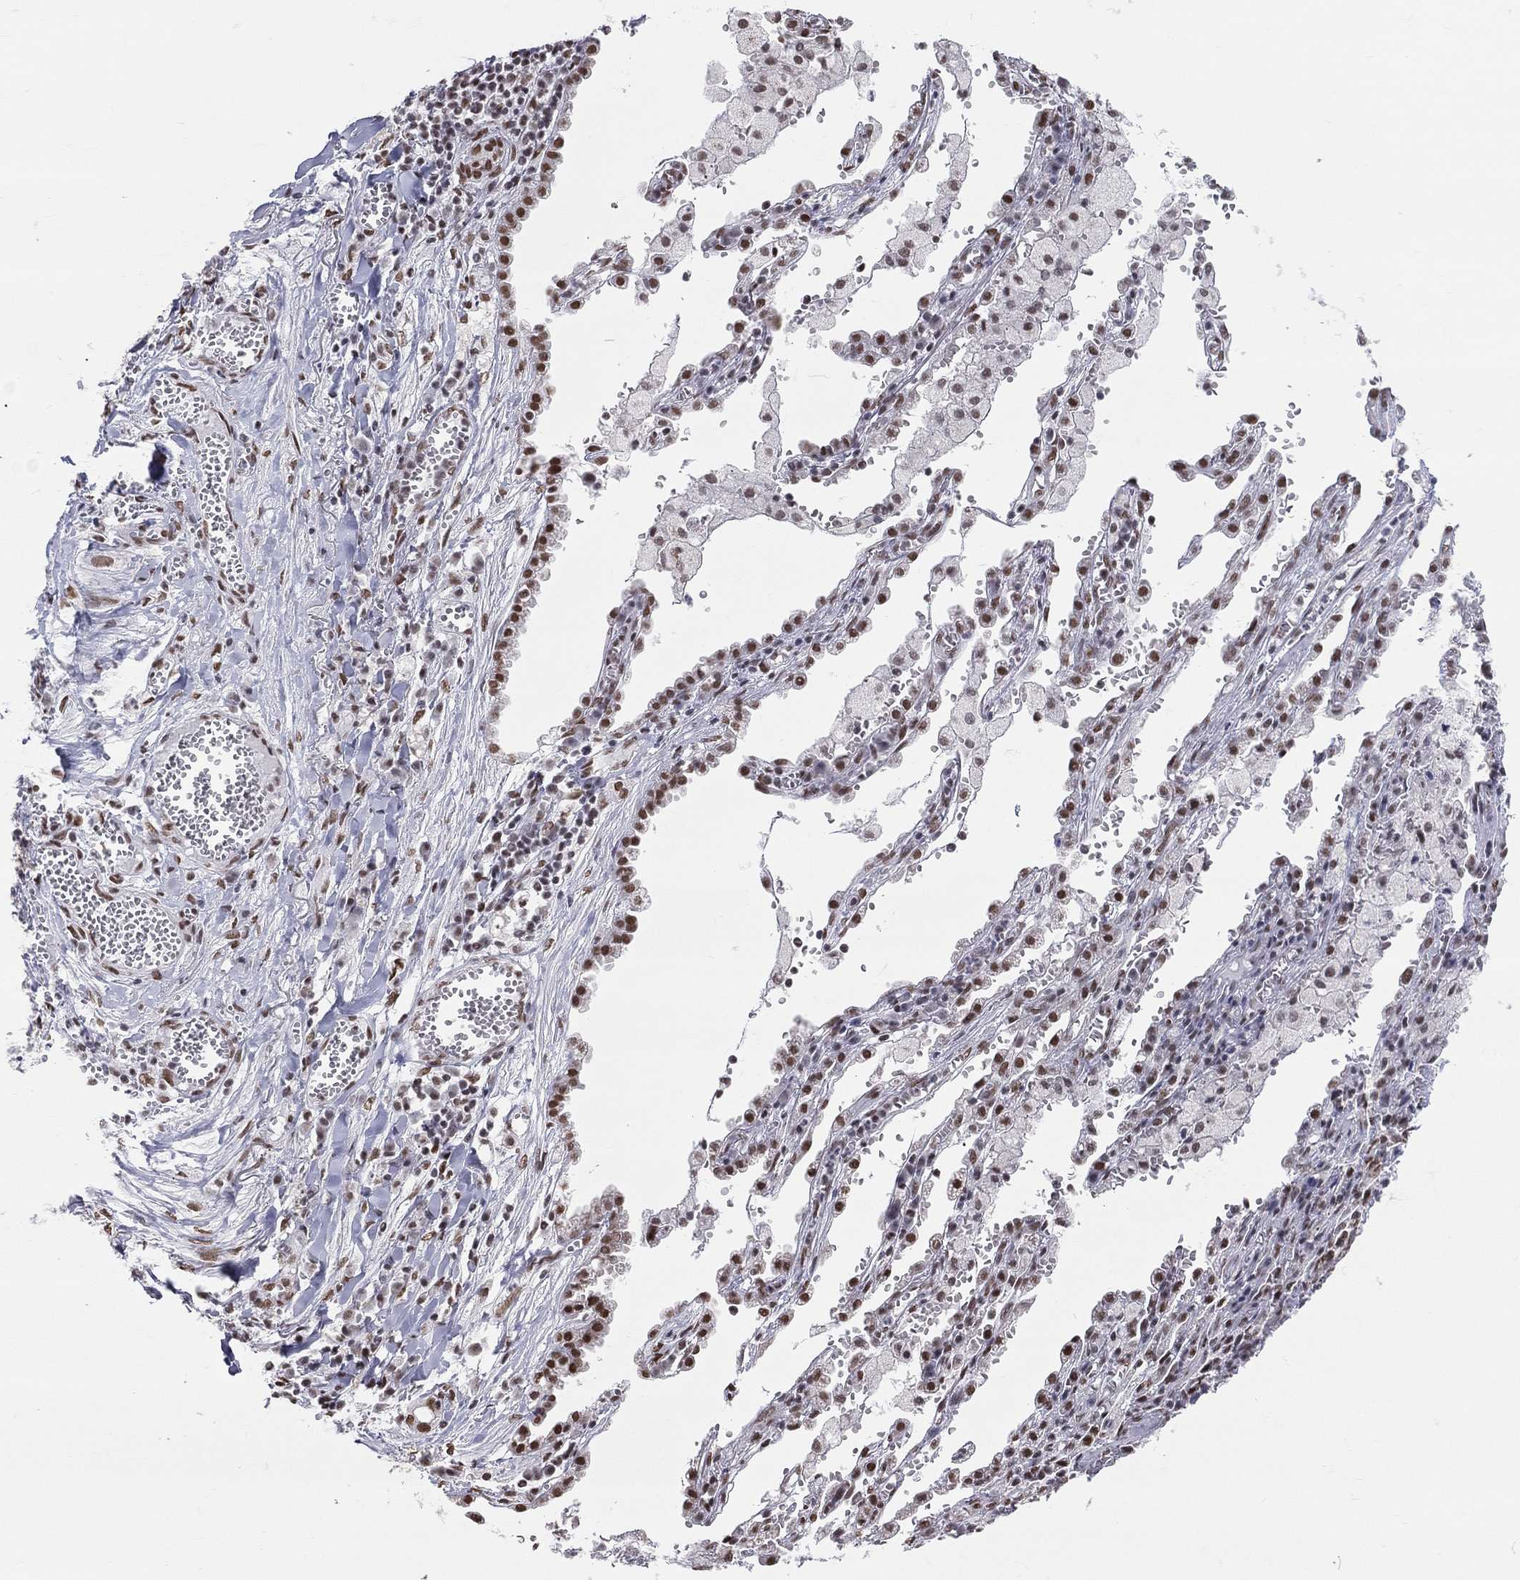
{"staining": {"intensity": "strong", "quantity": ">75%", "location": "nuclear"}, "tissue": "lung cancer", "cell_type": "Tumor cells", "image_type": "cancer", "snomed": [{"axis": "morphology", "description": "Adenocarcinoma, NOS"}, {"axis": "topography", "description": "Lung"}], "caption": "A histopathology image showing strong nuclear expression in approximately >75% of tumor cells in lung cancer, as visualized by brown immunohistochemical staining.", "gene": "ZNF7", "patient": {"sex": "male", "age": 57}}